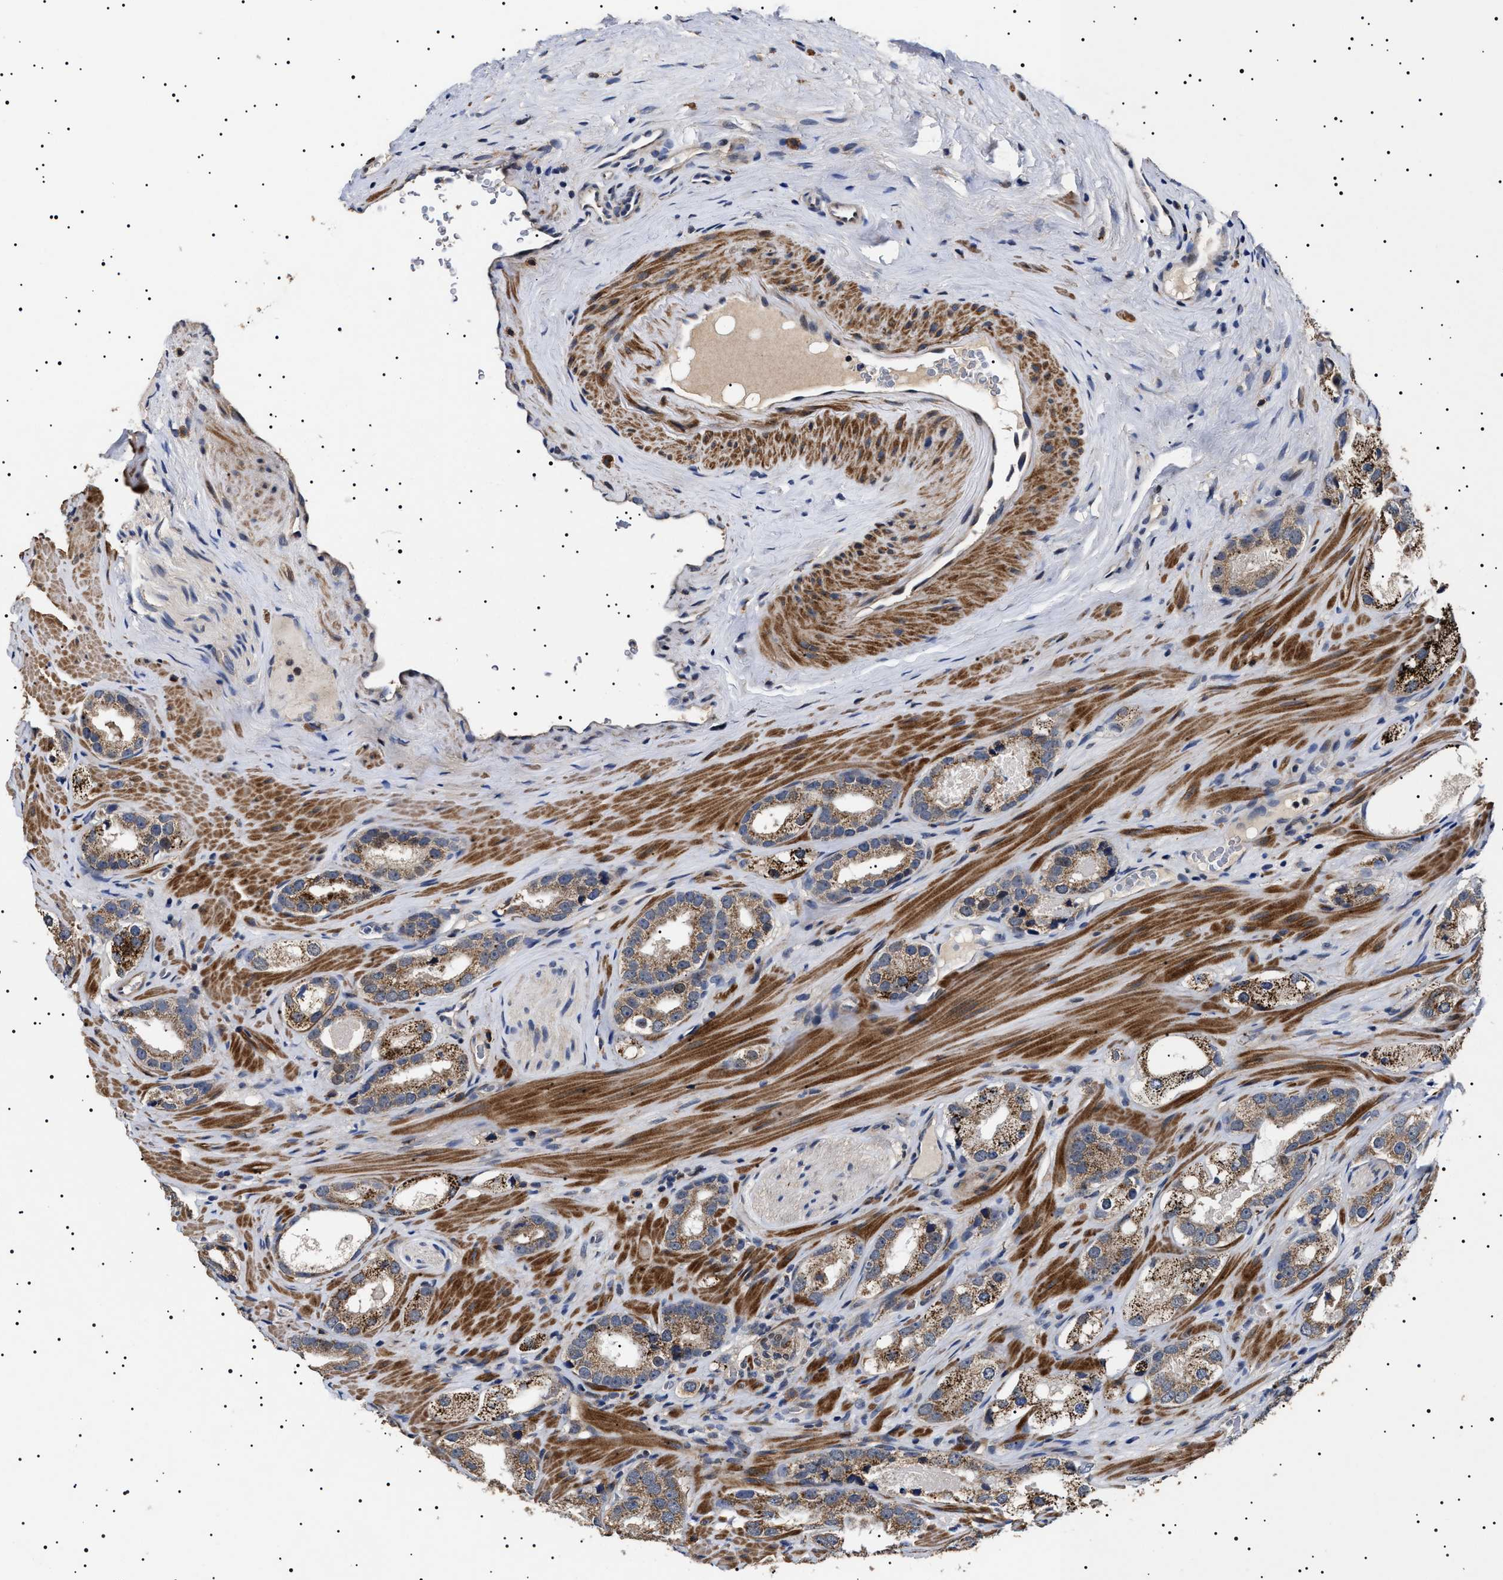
{"staining": {"intensity": "moderate", "quantity": ">75%", "location": "cytoplasmic/membranous"}, "tissue": "prostate cancer", "cell_type": "Tumor cells", "image_type": "cancer", "snomed": [{"axis": "morphology", "description": "Adenocarcinoma, High grade"}, {"axis": "topography", "description": "Prostate"}], "caption": "Protein staining by immunohistochemistry (IHC) exhibits moderate cytoplasmic/membranous expression in approximately >75% of tumor cells in prostate cancer.", "gene": "RAB34", "patient": {"sex": "male", "age": 63}}